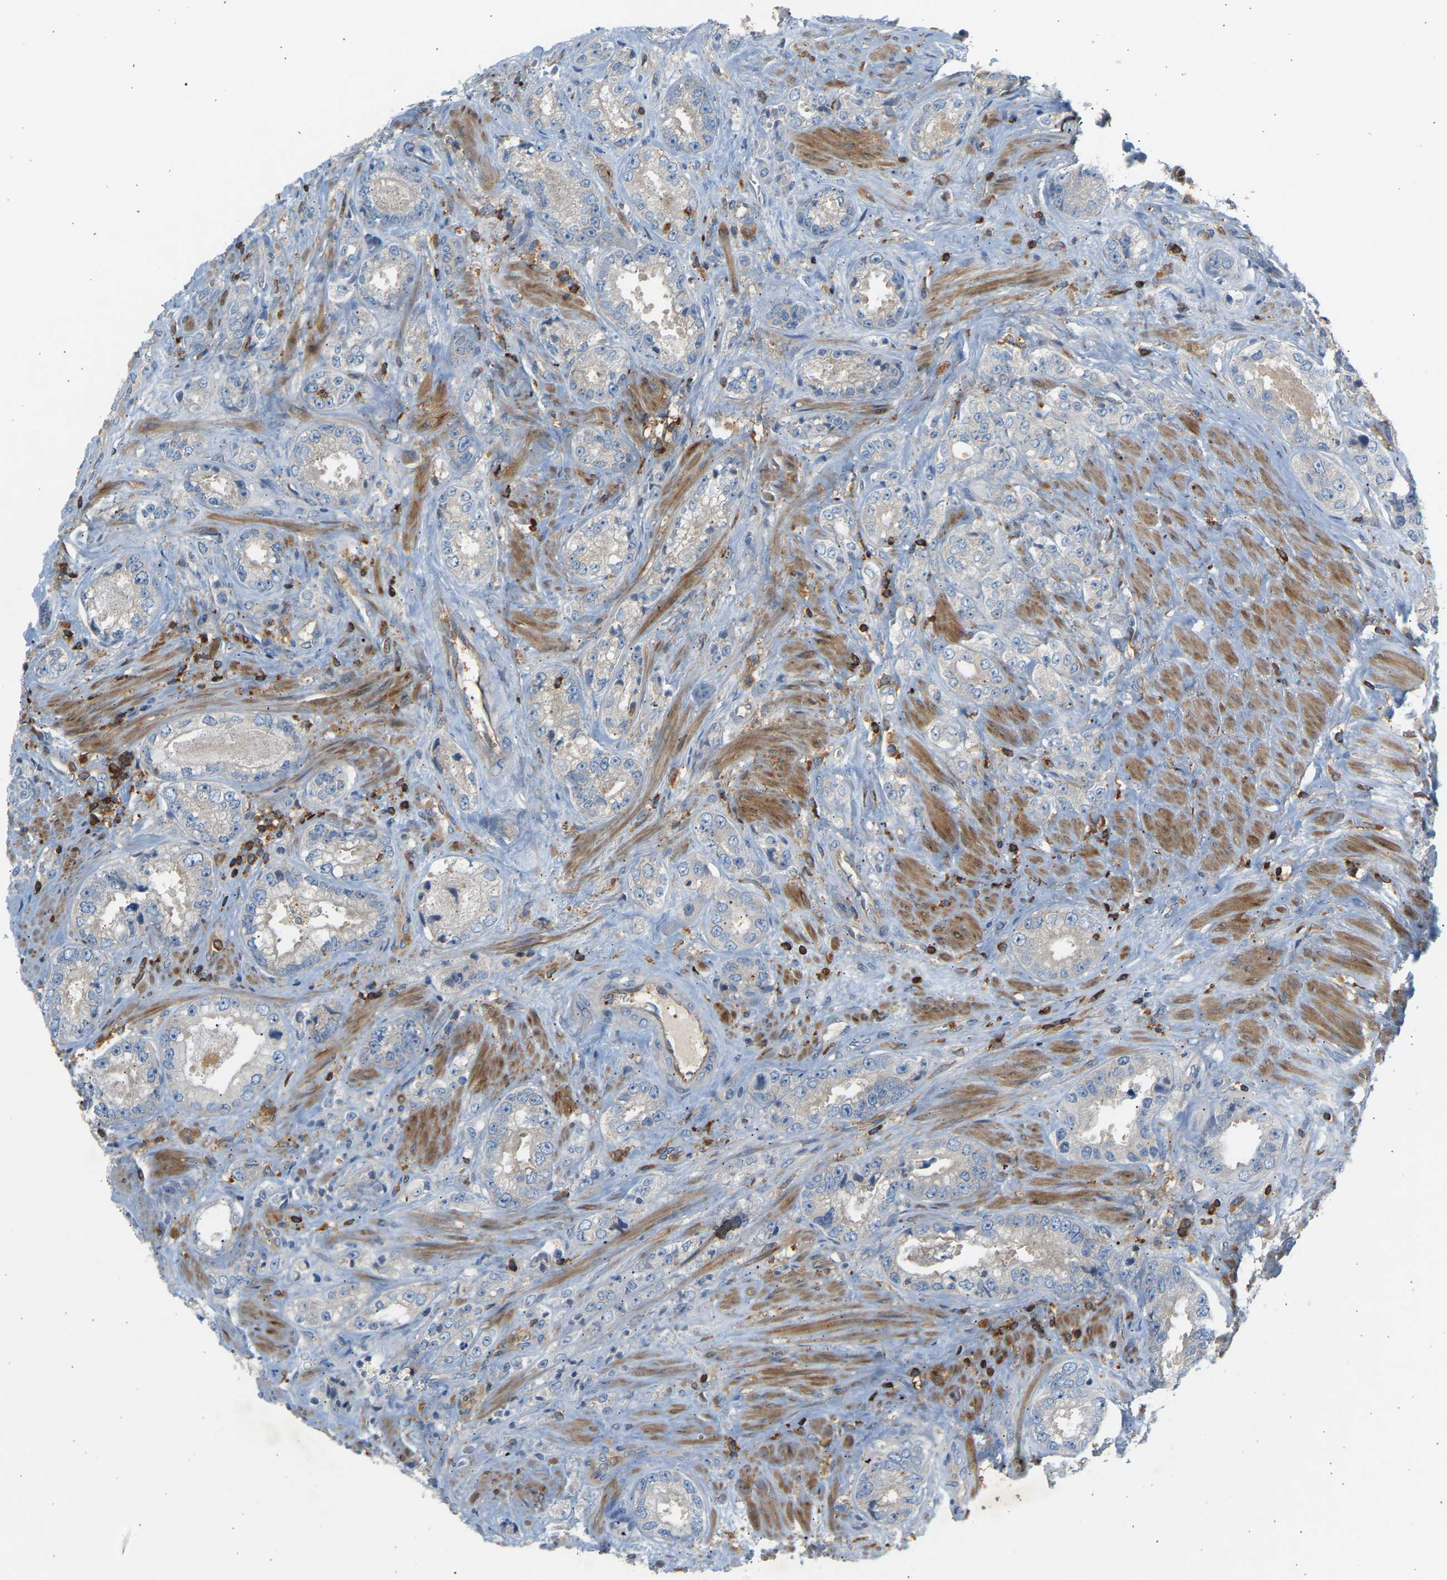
{"staining": {"intensity": "negative", "quantity": "none", "location": "none"}, "tissue": "prostate cancer", "cell_type": "Tumor cells", "image_type": "cancer", "snomed": [{"axis": "morphology", "description": "Adenocarcinoma, High grade"}, {"axis": "topography", "description": "Prostate"}], "caption": "The immunohistochemistry (IHC) photomicrograph has no significant positivity in tumor cells of prostate cancer (adenocarcinoma (high-grade)) tissue. The staining was performed using DAB (3,3'-diaminobenzidine) to visualize the protein expression in brown, while the nuclei were stained in blue with hematoxylin (Magnification: 20x).", "gene": "FNBP1", "patient": {"sex": "male", "age": 61}}